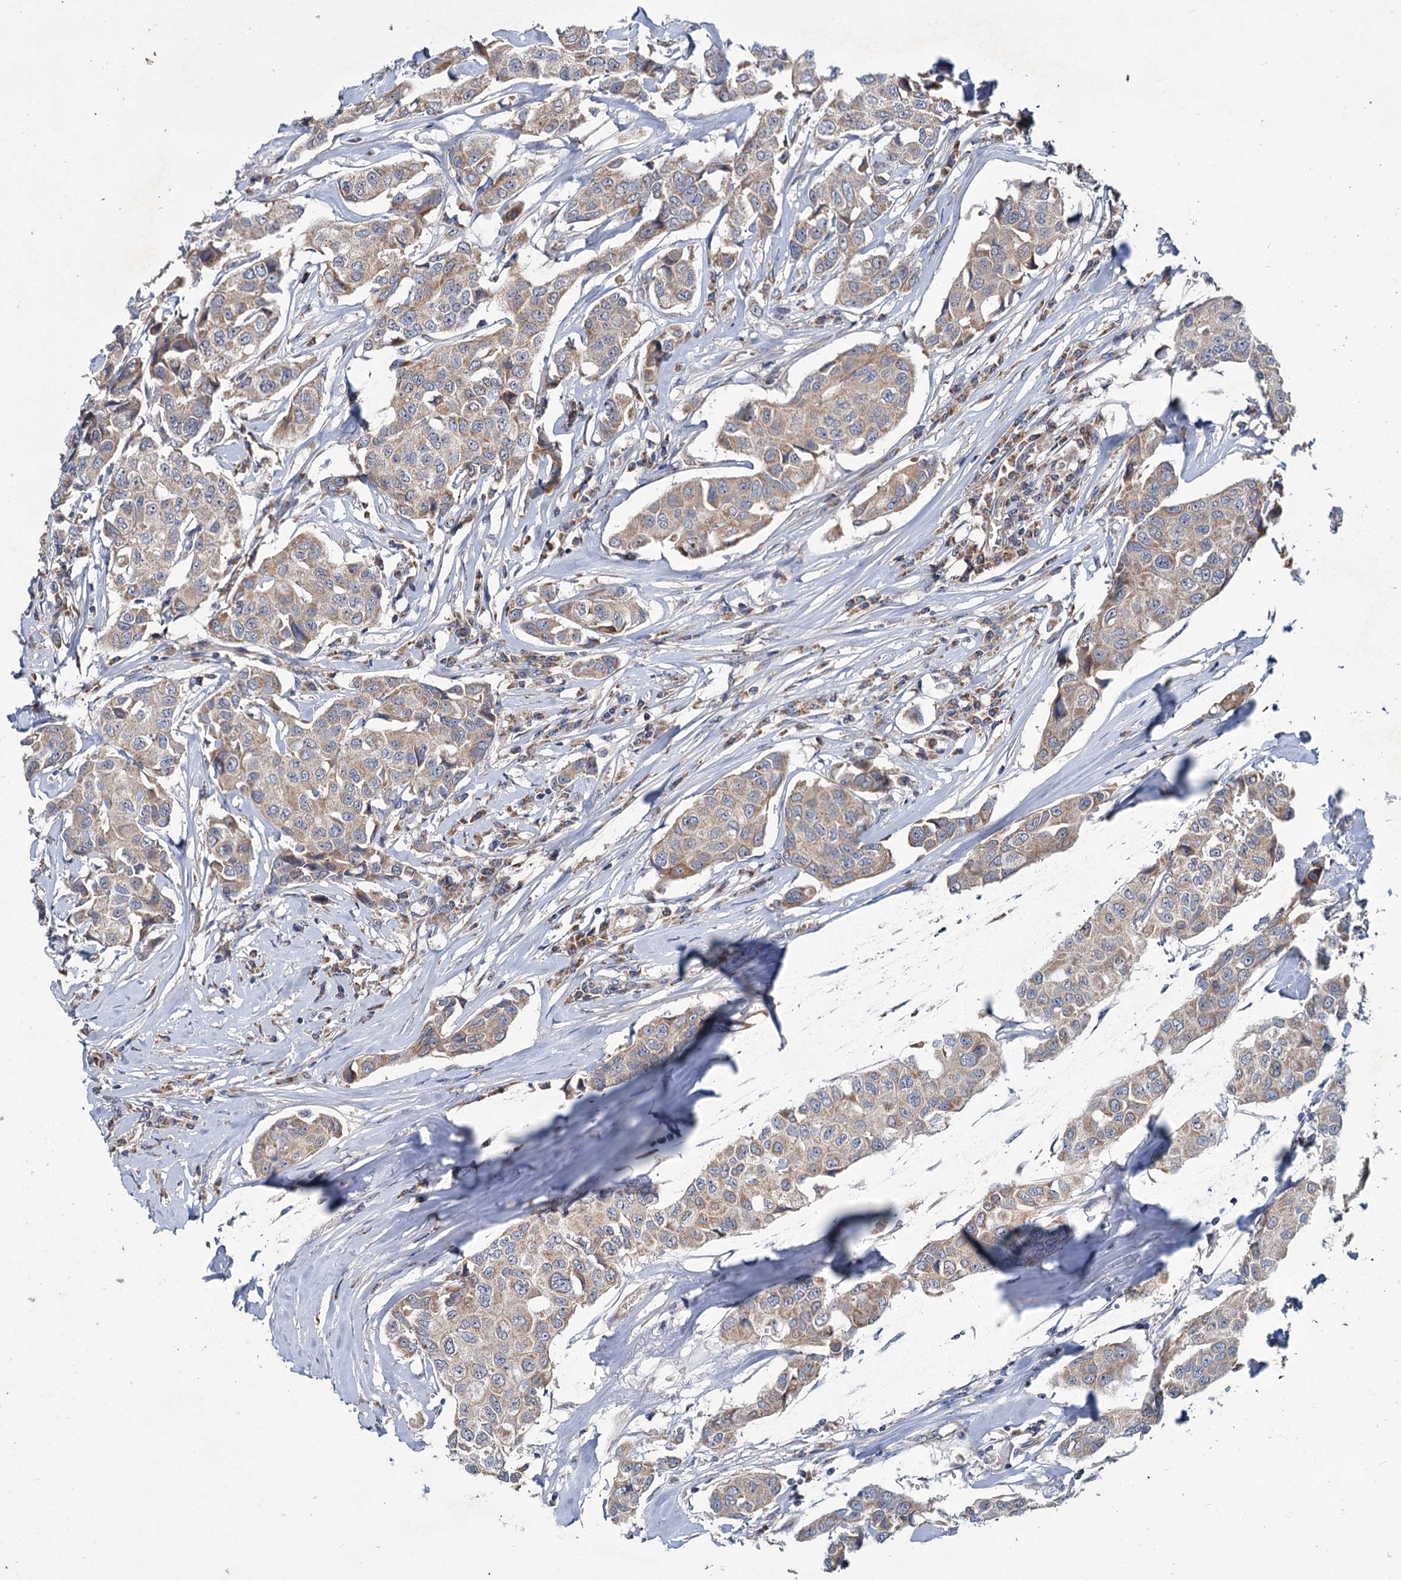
{"staining": {"intensity": "weak", "quantity": ">75%", "location": "cytoplasmic/membranous"}, "tissue": "breast cancer", "cell_type": "Tumor cells", "image_type": "cancer", "snomed": [{"axis": "morphology", "description": "Duct carcinoma"}, {"axis": "topography", "description": "Breast"}], "caption": "This is a histology image of immunohistochemistry (IHC) staining of breast cancer (invasive ductal carcinoma), which shows weak staining in the cytoplasmic/membranous of tumor cells.", "gene": "DYNC2H1", "patient": {"sex": "female", "age": 80}}